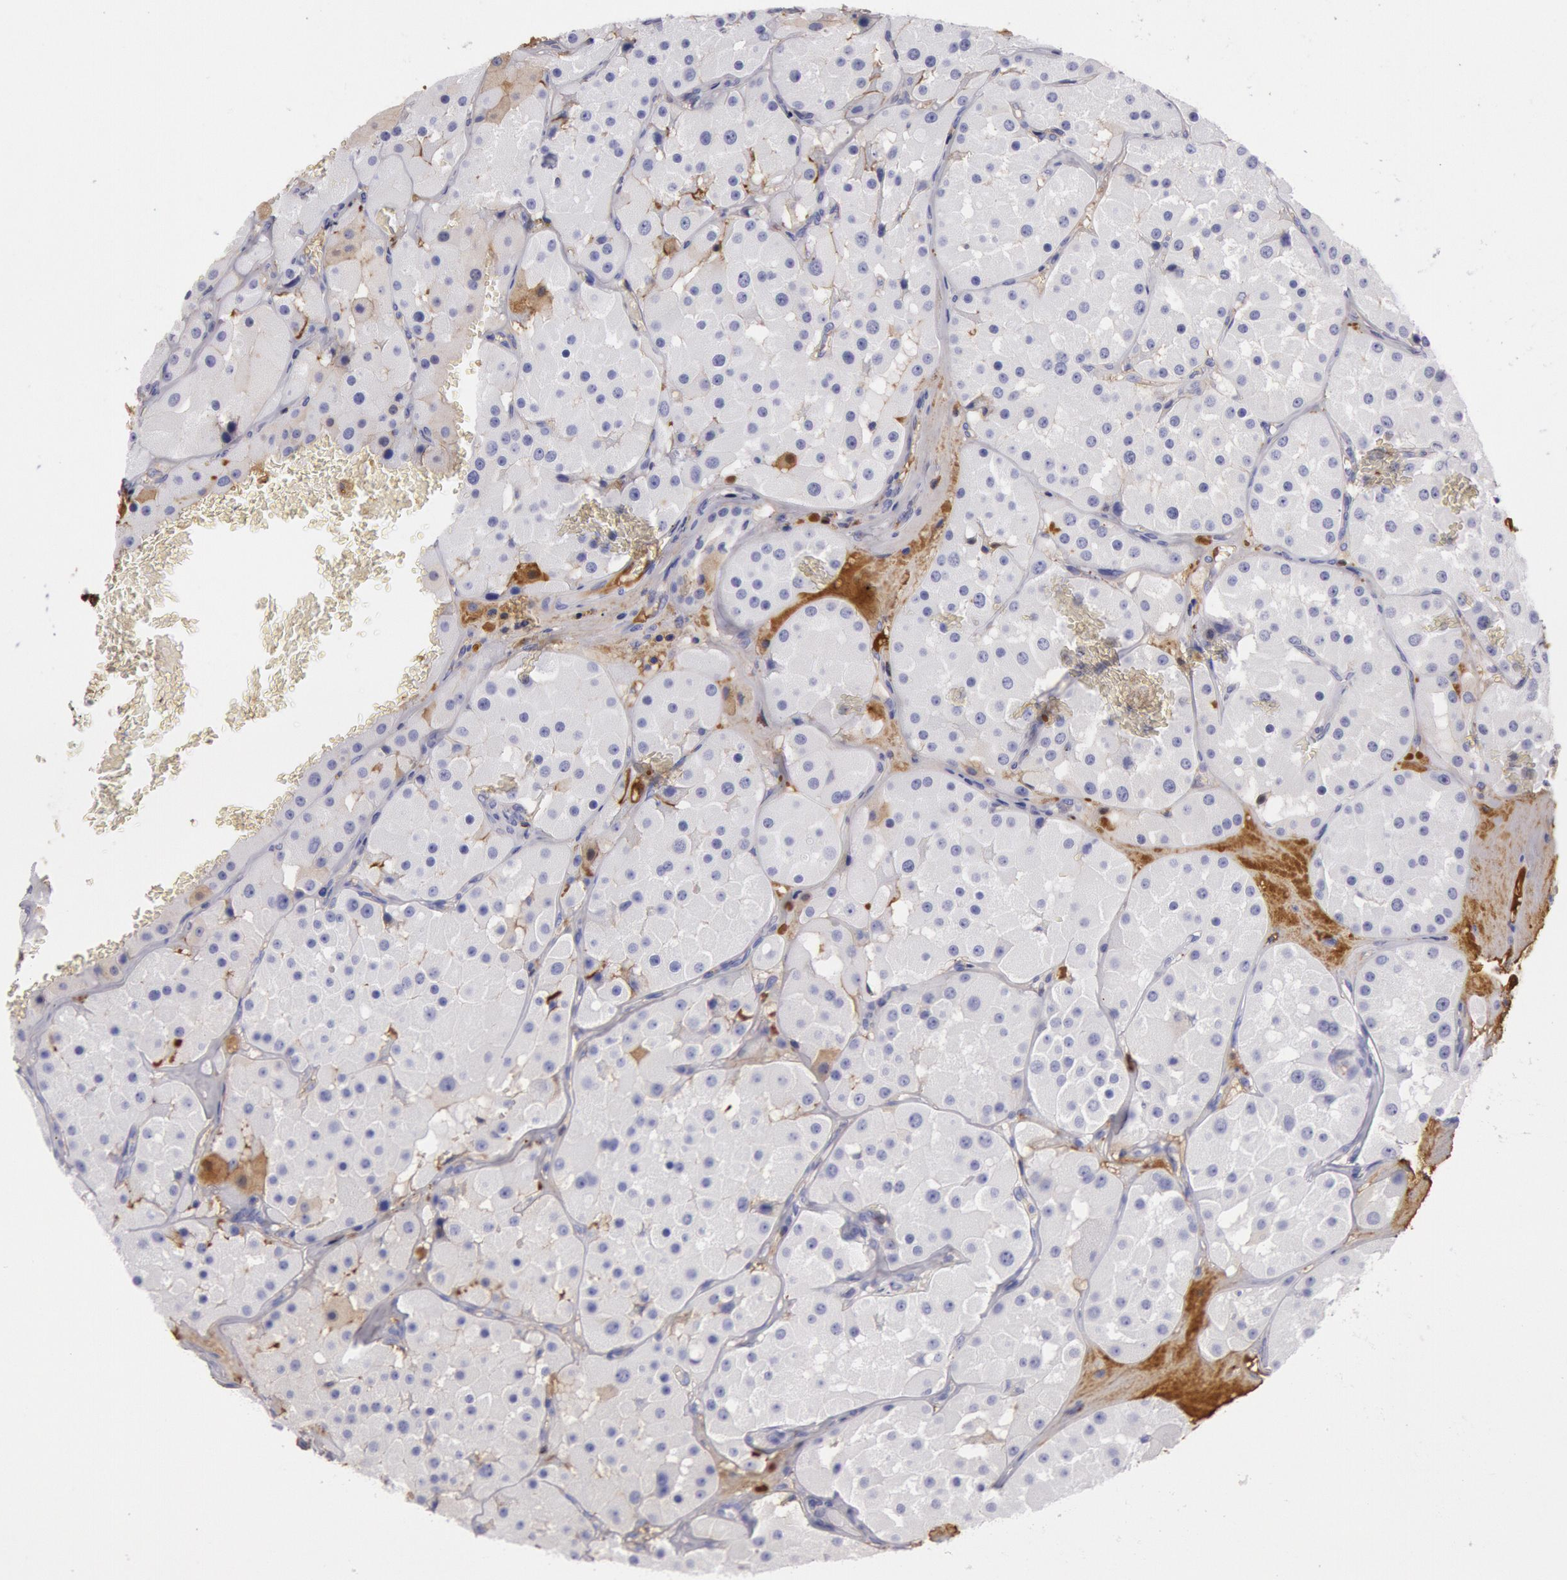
{"staining": {"intensity": "weak", "quantity": "<25%", "location": "cytoplasmic/membranous"}, "tissue": "renal cancer", "cell_type": "Tumor cells", "image_type": "cancer", "snomed": [{"axis": "morphology", "description": "Adenocarcinoma, uncertain malignant potential"}, {"axis": "topography", "description": "Kidney"}], "caption": "IHC photomicrograph of adenocarcinoma,  uncertain malignant potential (renal) stained for a protein (brown), which demonstrates no expression in tumor cells.", "gene": "IGHG1", "patient": {"sex": "male", "age": 63}}